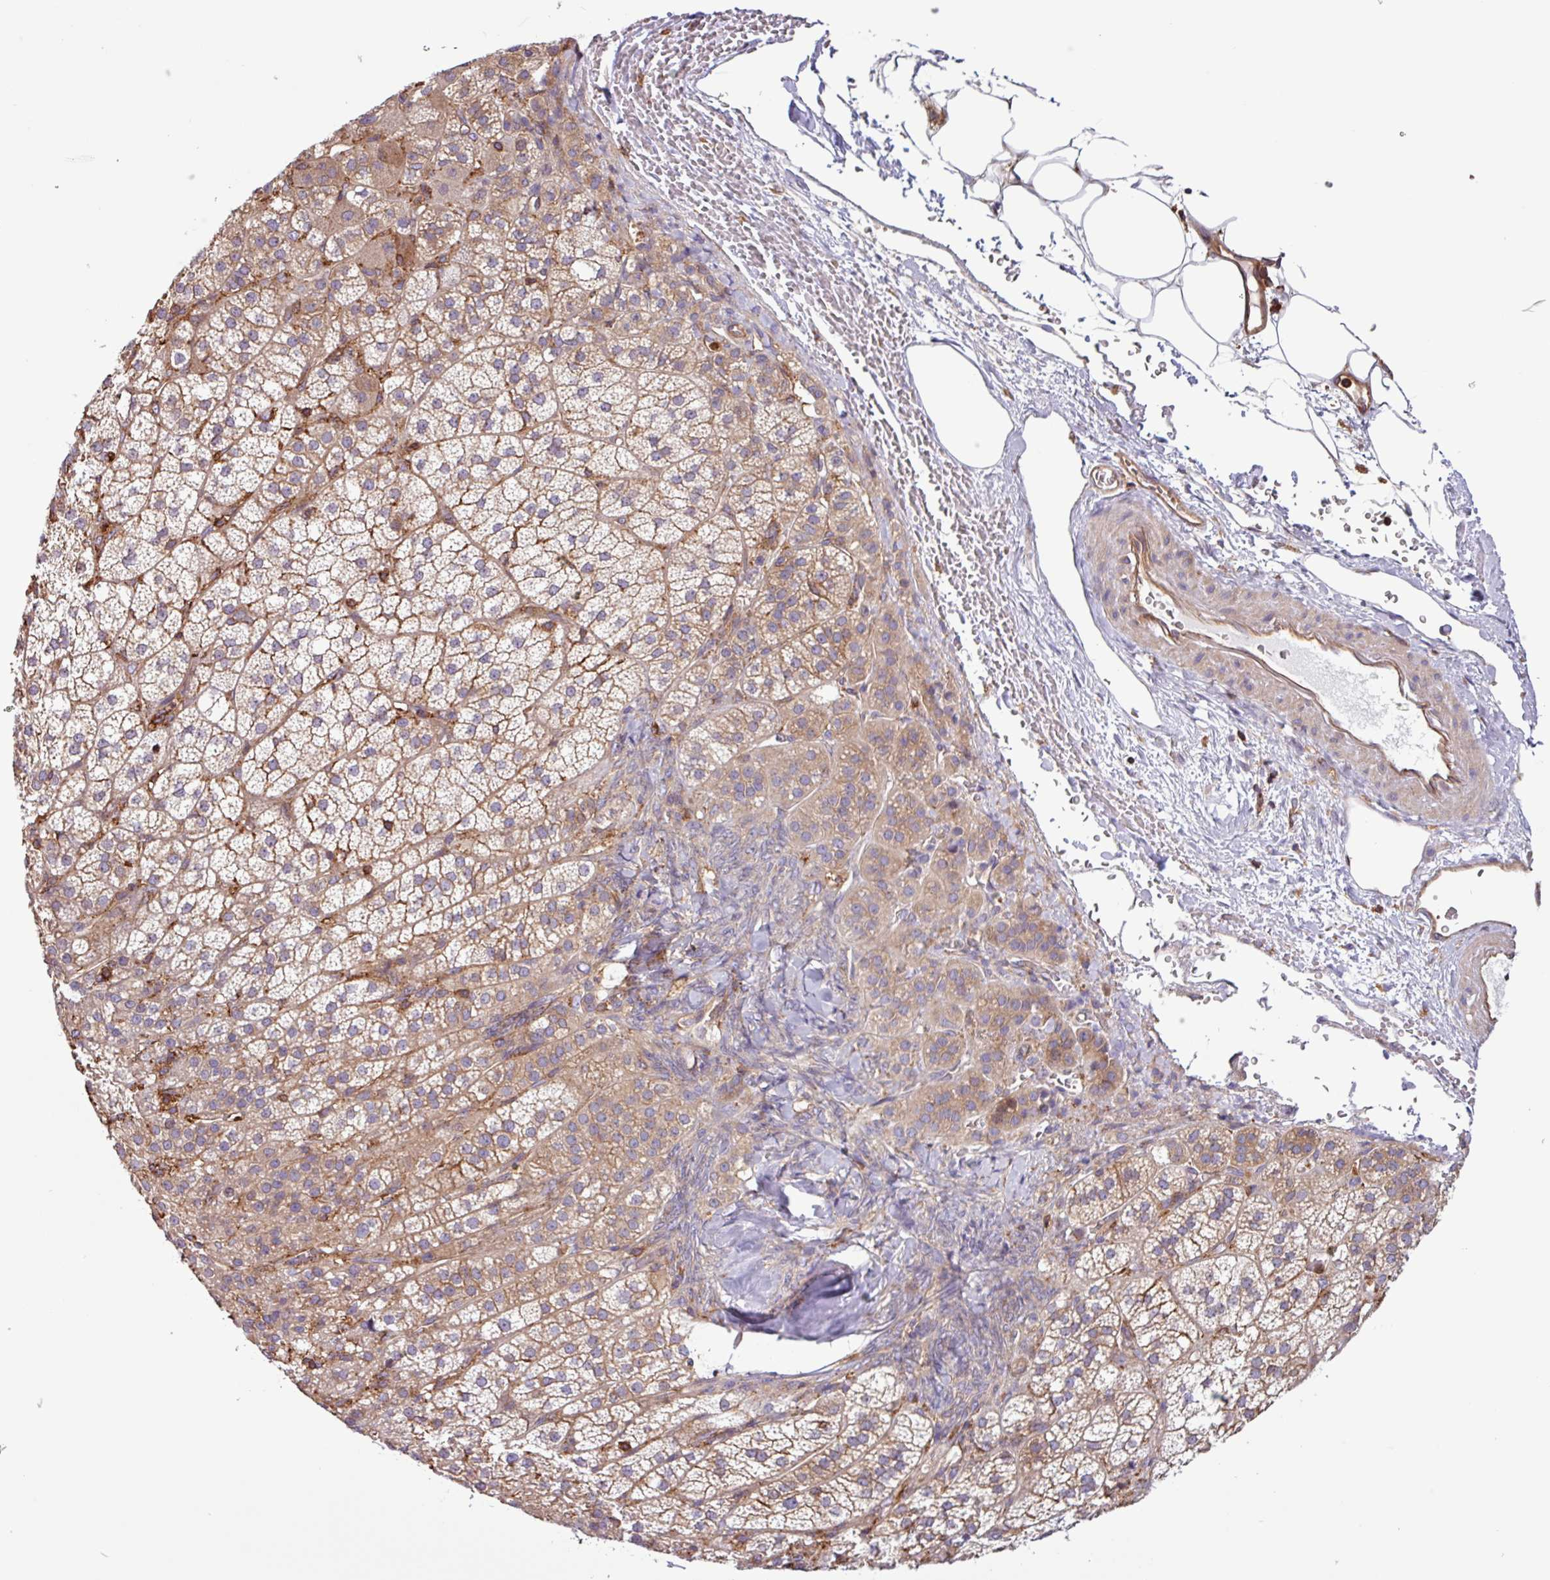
{"staining": {"intensity": "moderate", "quantity": ">75%", "location": "cytoplasmic/membranous"}, "tissue": "adrenal gland", "cell_type": "Glandular cells", "image_type": "normal", "snomed": [{"axis": "morphology", "description": "Normal tissue, NOS"}, {"axis": "topography", "description": "Adrenal gland"}], "caption": "A brown stain labels moderate cytoplasmic/membranous positivity of a protein in glandular cells of unremarkable adrenal gland.", "gene": "ACTR3B", "patient": {"sex": "female", "age": 60}}